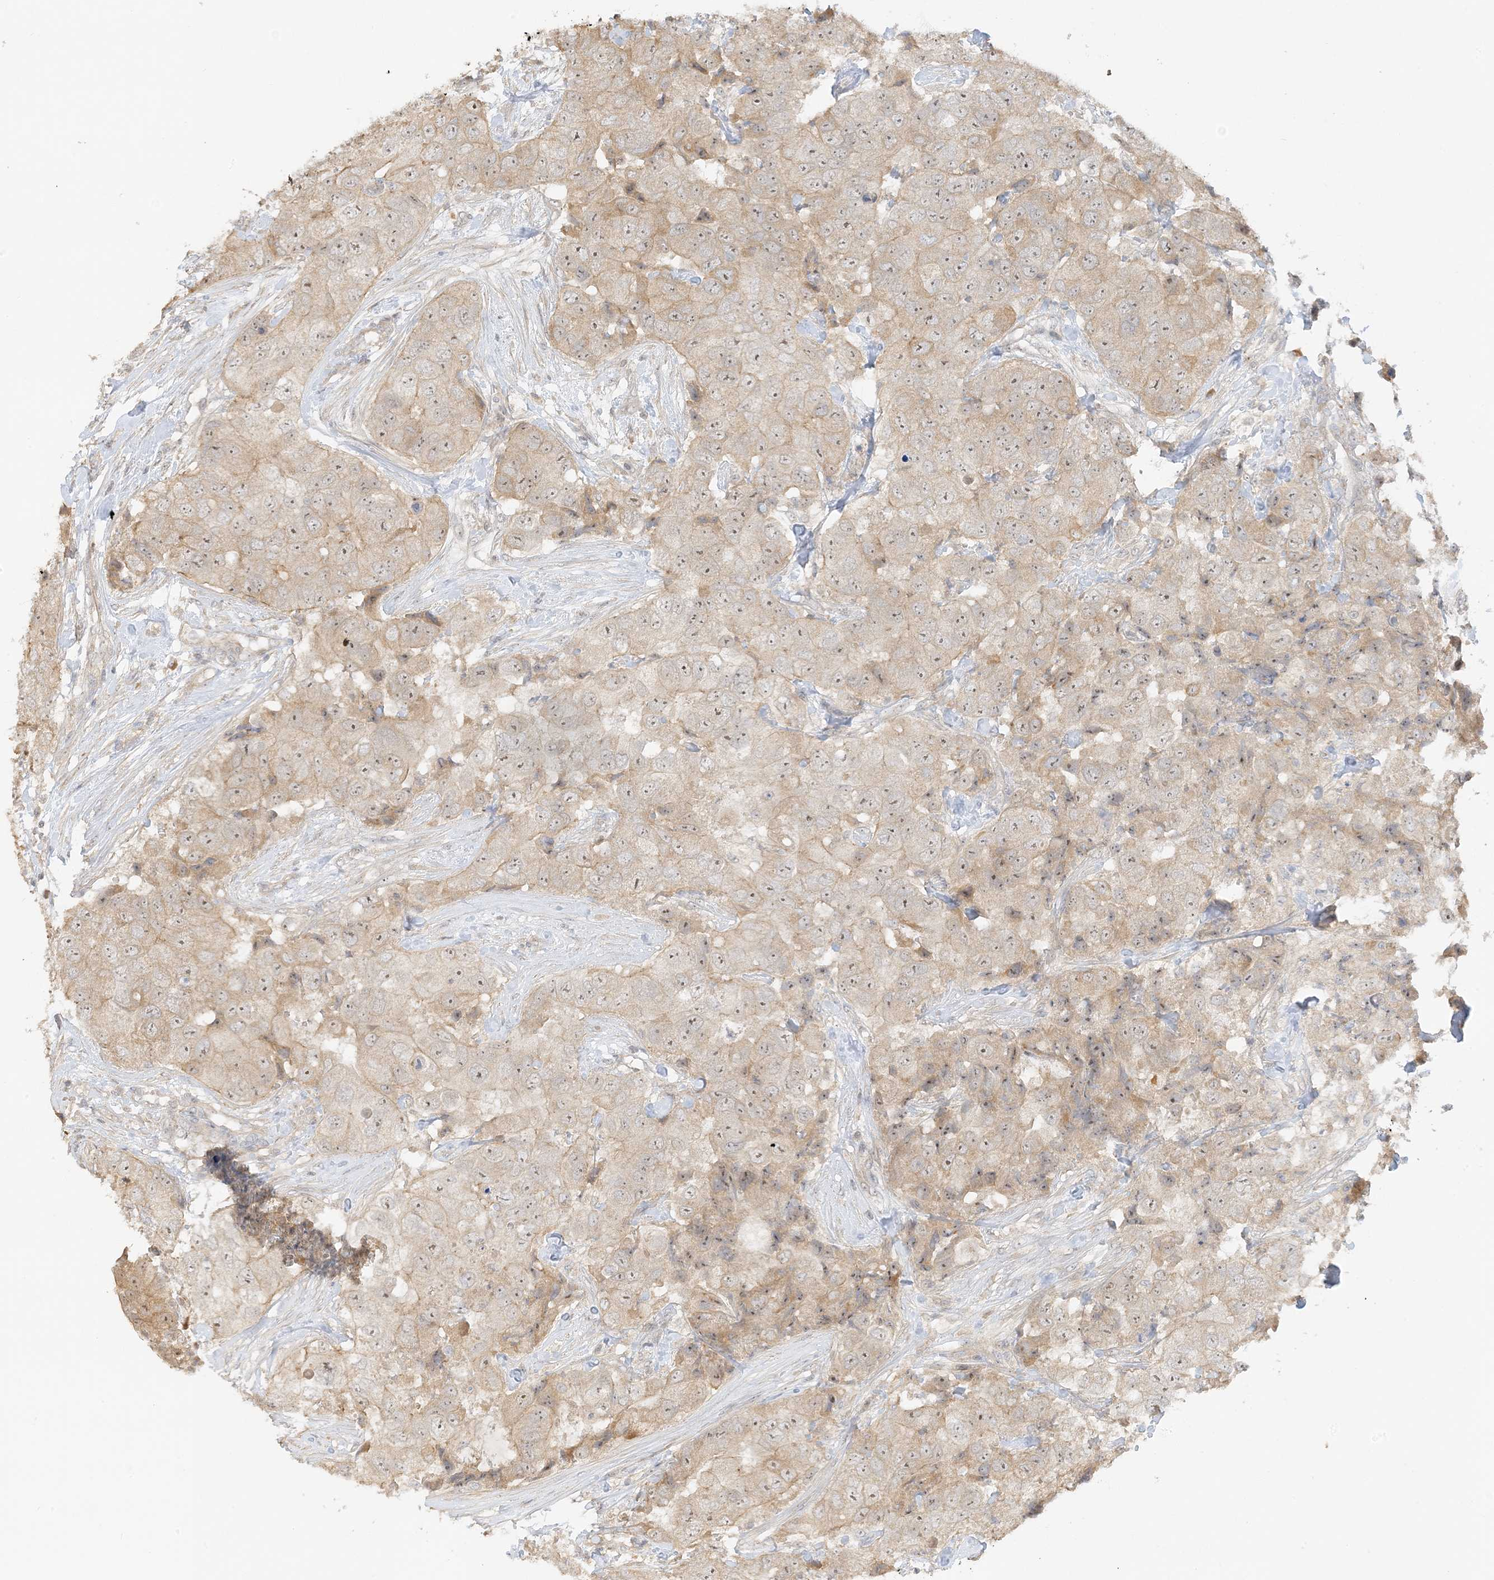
{"staining": {"intensity": "moderate", "quantity": ">75%", "location": "cytoplasmic/membranous,nuclear"}, "tissue": "breast cancer", "cell_type": "Tumor cells", "image_type": "cancer", "snomed": [{"axis": "morphology", "description": "Duct carcinoma"}, {"axis": "topography", "description": "Breast"}], "caption": "A brown stain highlights moderate cytoplasmic/membranous and nuclear positivity of a protein in human infiltrating ductal carcinoma (breast) tumor cells.", "gene": "ETAA1", "patient": {"sex": "female", "age": 62}}